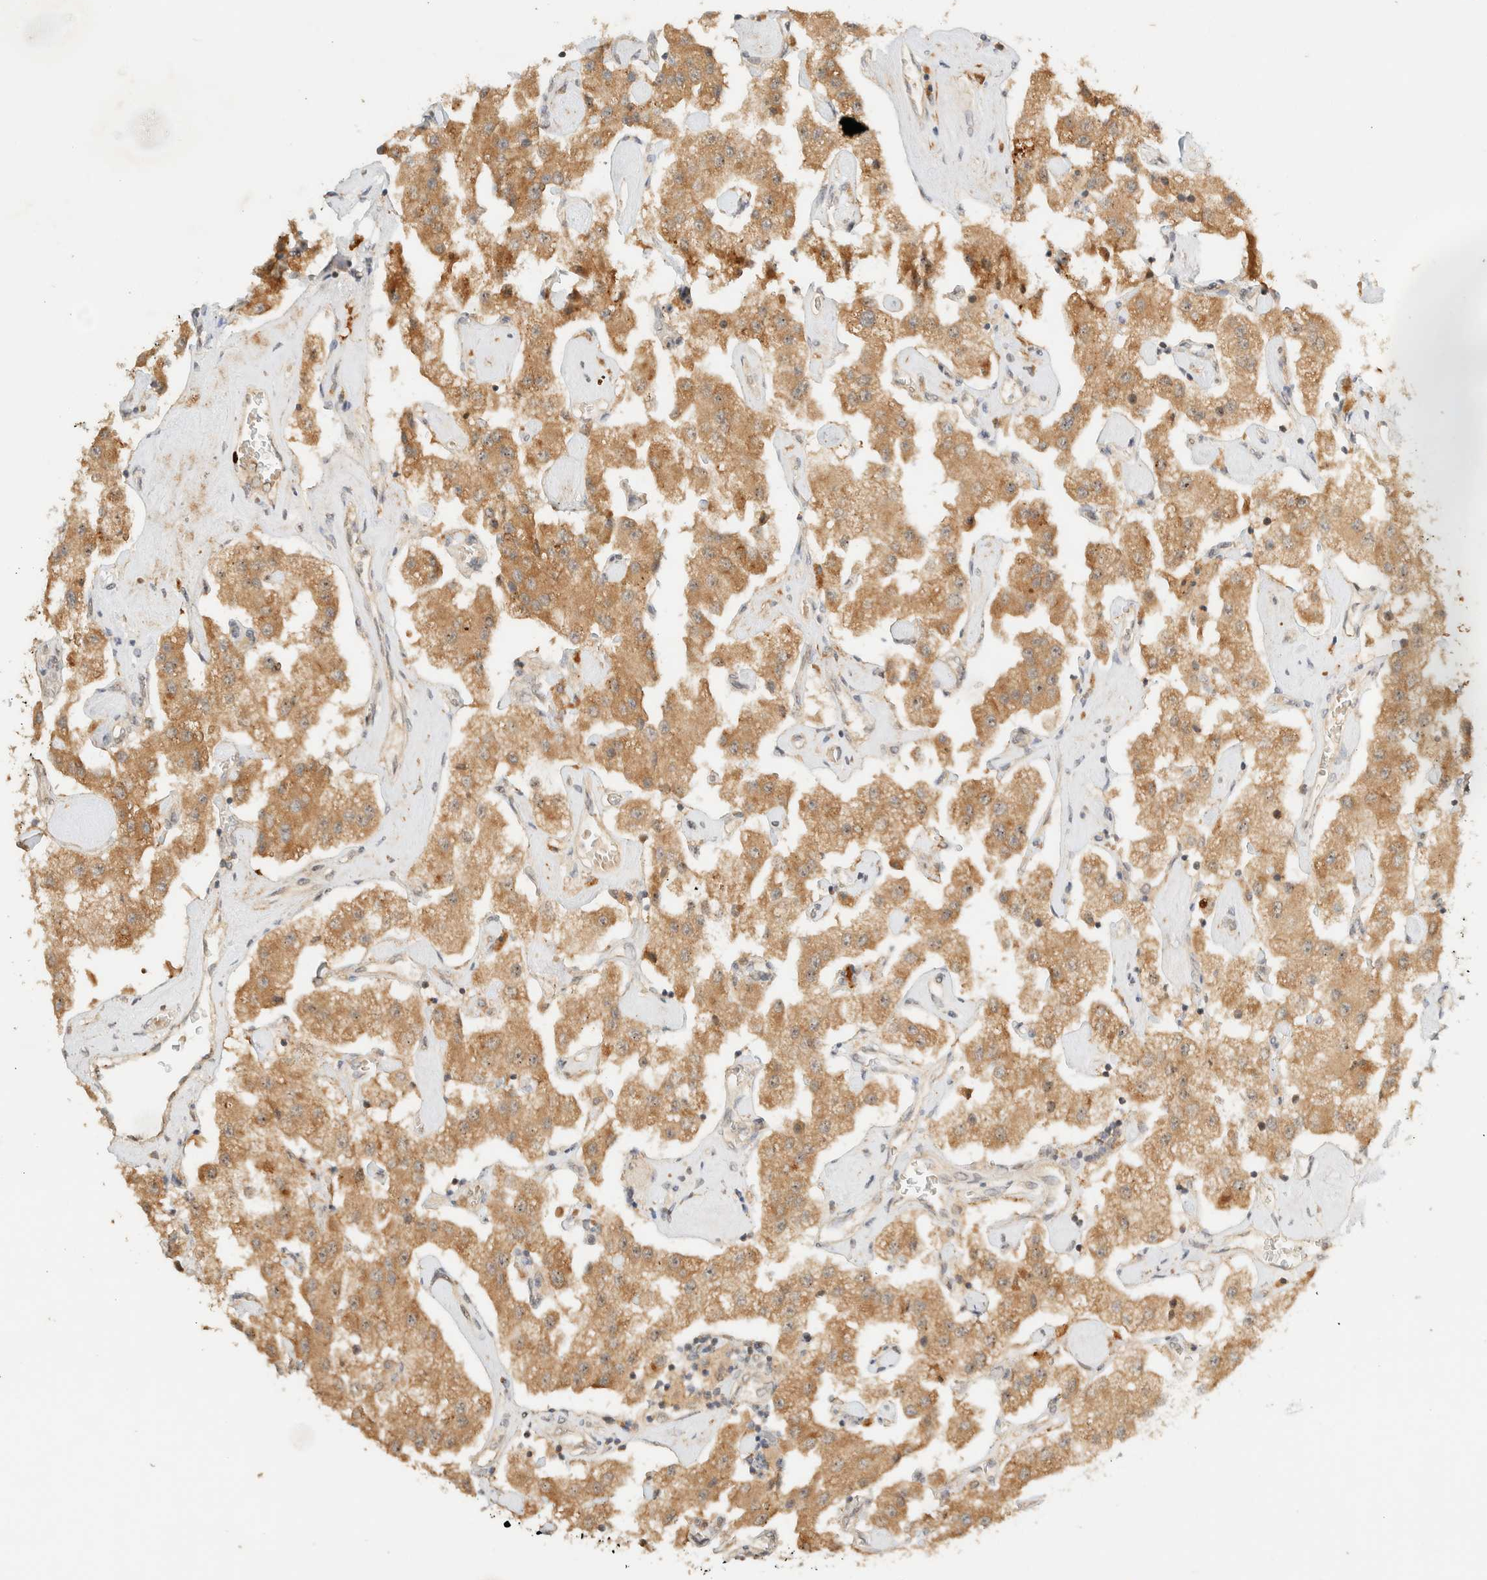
{"staining": {"intensity": "moderate", "quantity": ">75%", "location": "cytoplasmic/membranous"}, "tissue": "carcinoid", "cell_type": "Tumor cells", "image_type": "cancer", "snomed": [{"axis": "morphology", "description": "Carcinoid, malignant, NOS"}, {"axis": "topography", "description": "Pancreas"}], "caption": "Immunohistochemistry (IHC) histopathology image of neoplastic tissue: human carcinoid stained using immunohistochemistry (IHC) demonstrates medium levels of moderate protein expression localized specifically in the cytoplasmic/membranous of tumor cells, appearing as a cytoplasmic/membranous brown color.", "gene": "ZBTB34", "patient": {"sex": "male", "age": 41}}